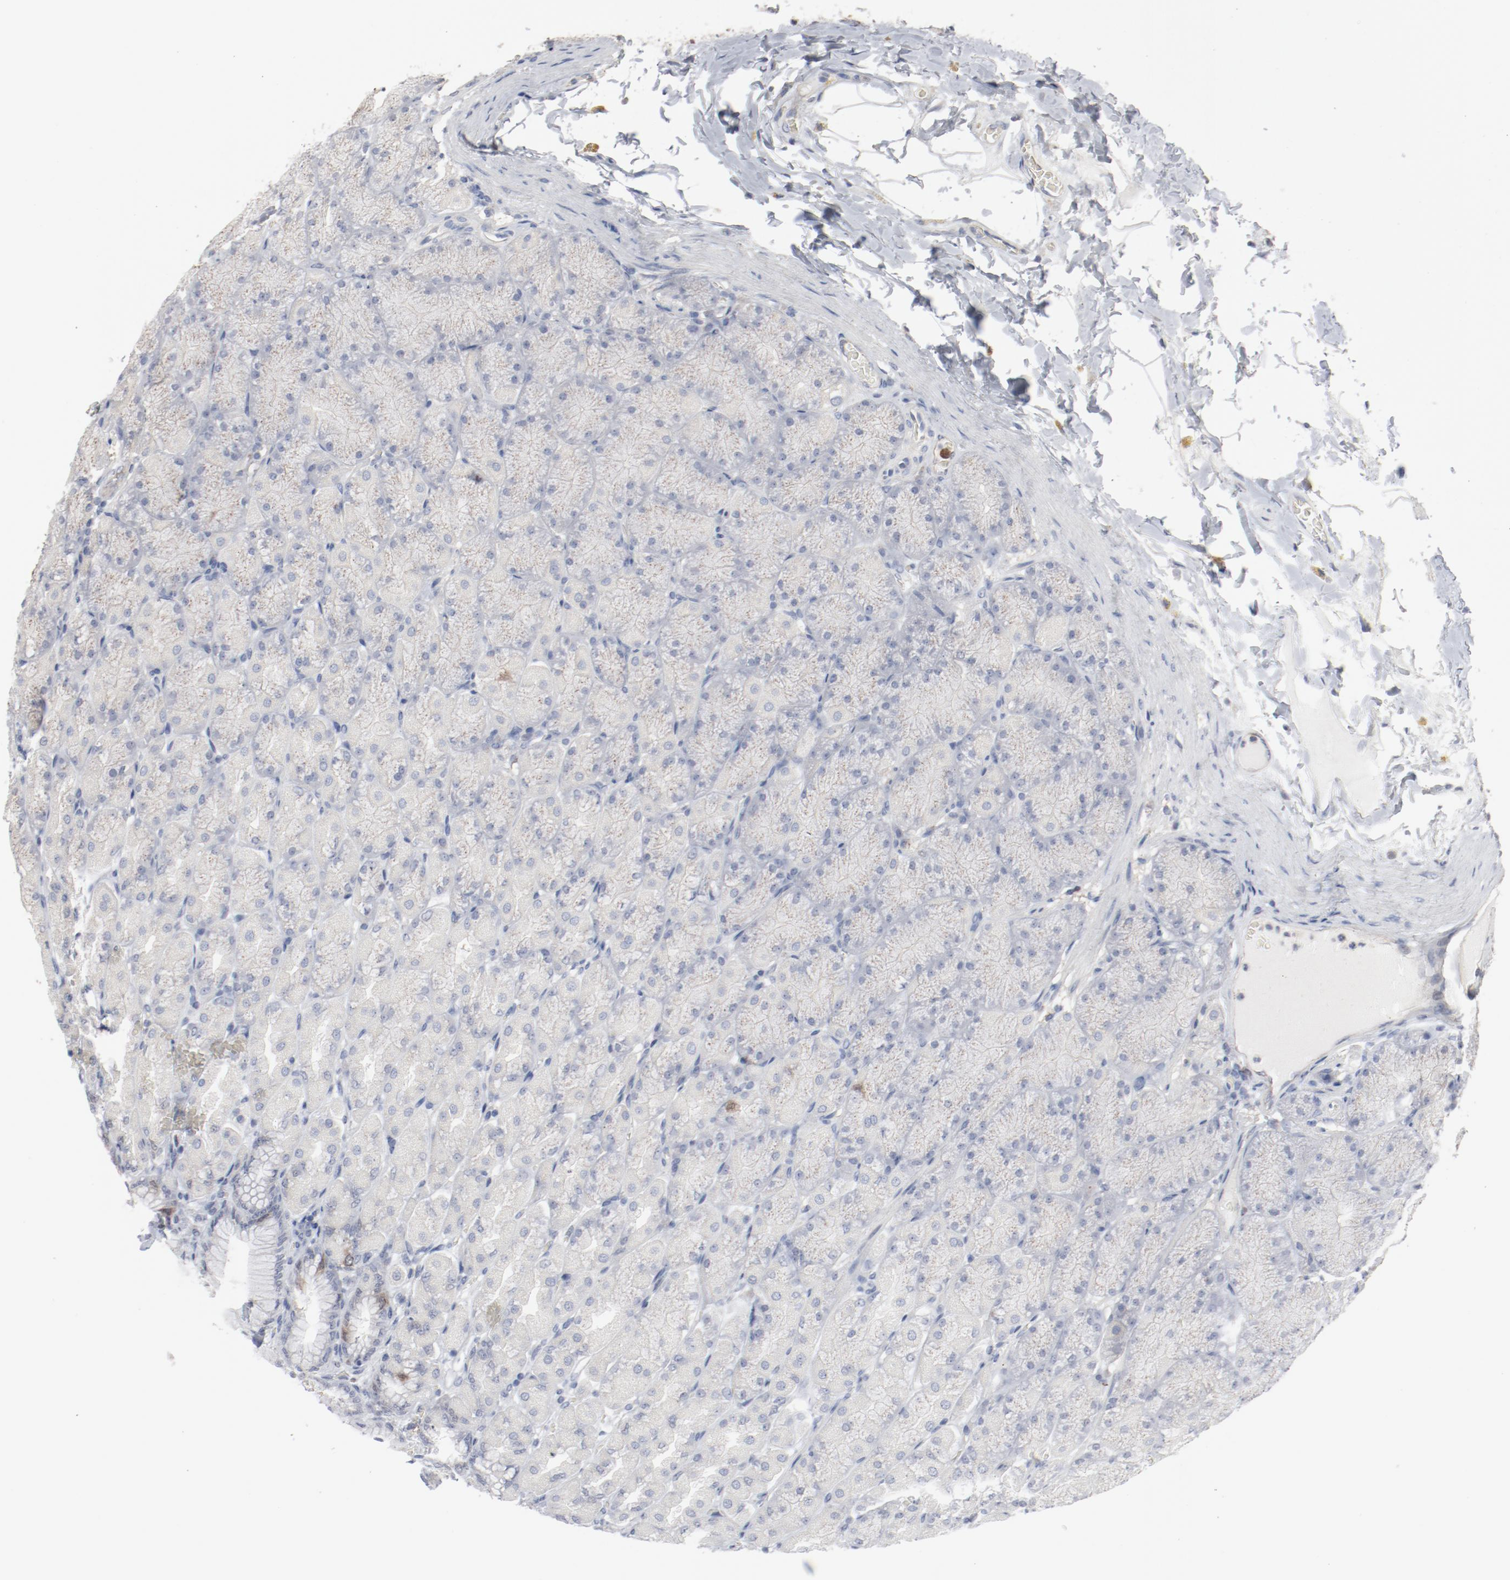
{"staining": {"intensity": "negative", "quantity": "none", "location": "none"}, "tissue": "stomach", "cell_type": "Glandular cells", "image_type": "normal", "snomed": [{"axis": "morphology", "description": "Normal tissue, NOS"}, {"axis": "topography", "description": "Stomach, upper"}], "caption": "This histopathology image is of benign stomach stained with immunohistochemistry to label a protein in brown with the nuclei are counter-stained blue. There is no expression in glandular cells. (Immunohistochemistry (ihc), brightfield microscopy, high magnification).", "gene": "CDK1", "patient": {"sex": "female", "age": 56}}